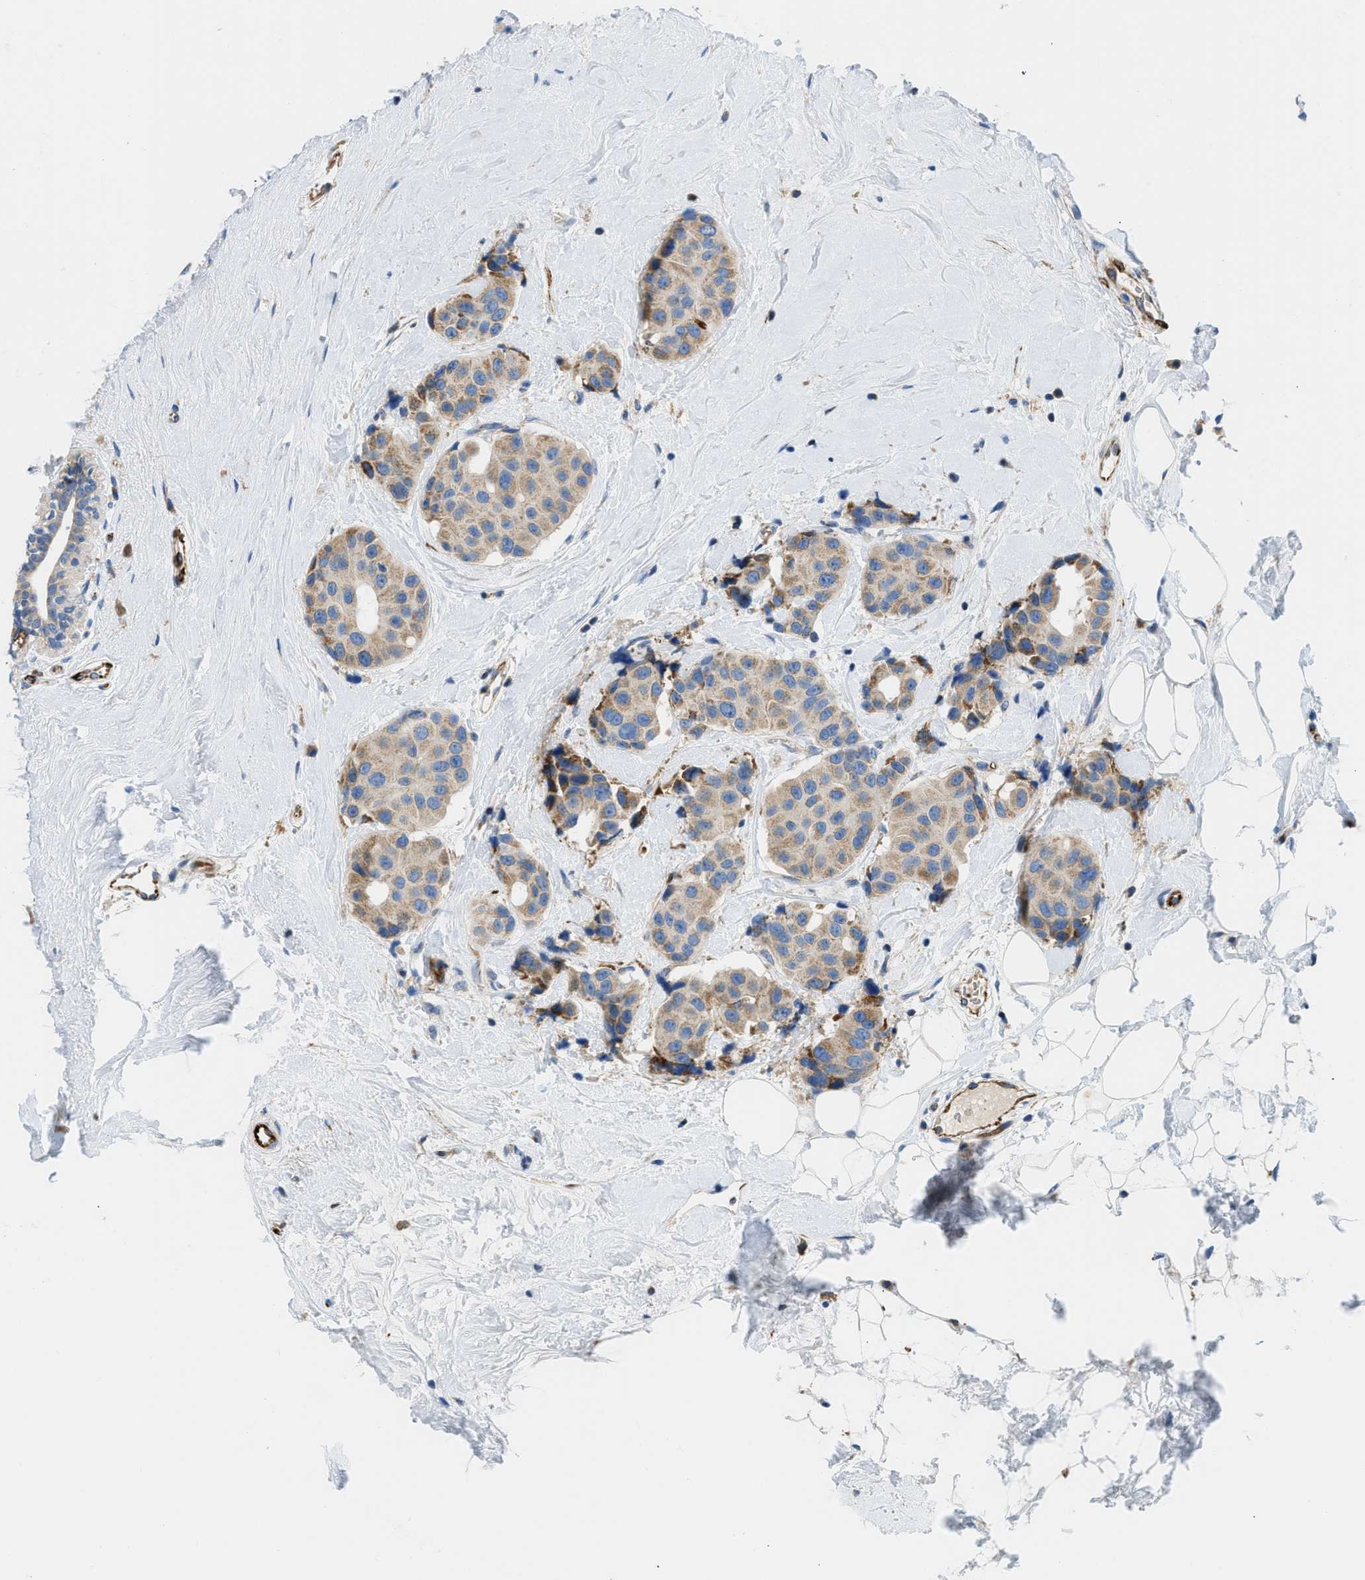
{"staining": {"intensity": "weak", "quantity": ">75%", "location": "cytoplasmic/membranous"}, "tissue": "breast cancer", "cell_type": "Tumor cells", "image_type": "cancer", "snomed": [{"axis": "morphology", "description": "Normal tissue, NOS"}, {"axis": "morphology", "description": "Duct carcinoma"}, {"axis": "topography", "description": "Breast"}], "caption": "IHC (DAB (3,3'-diaminobenzidine)) staining of breast cancer (invasive ductal carcinoma) shows weak cytoplasmic/membranous protein staining in about >75% of tumor cells.", "gene": "ZNF831", "patient": {"sex": "female", "age": 39}}